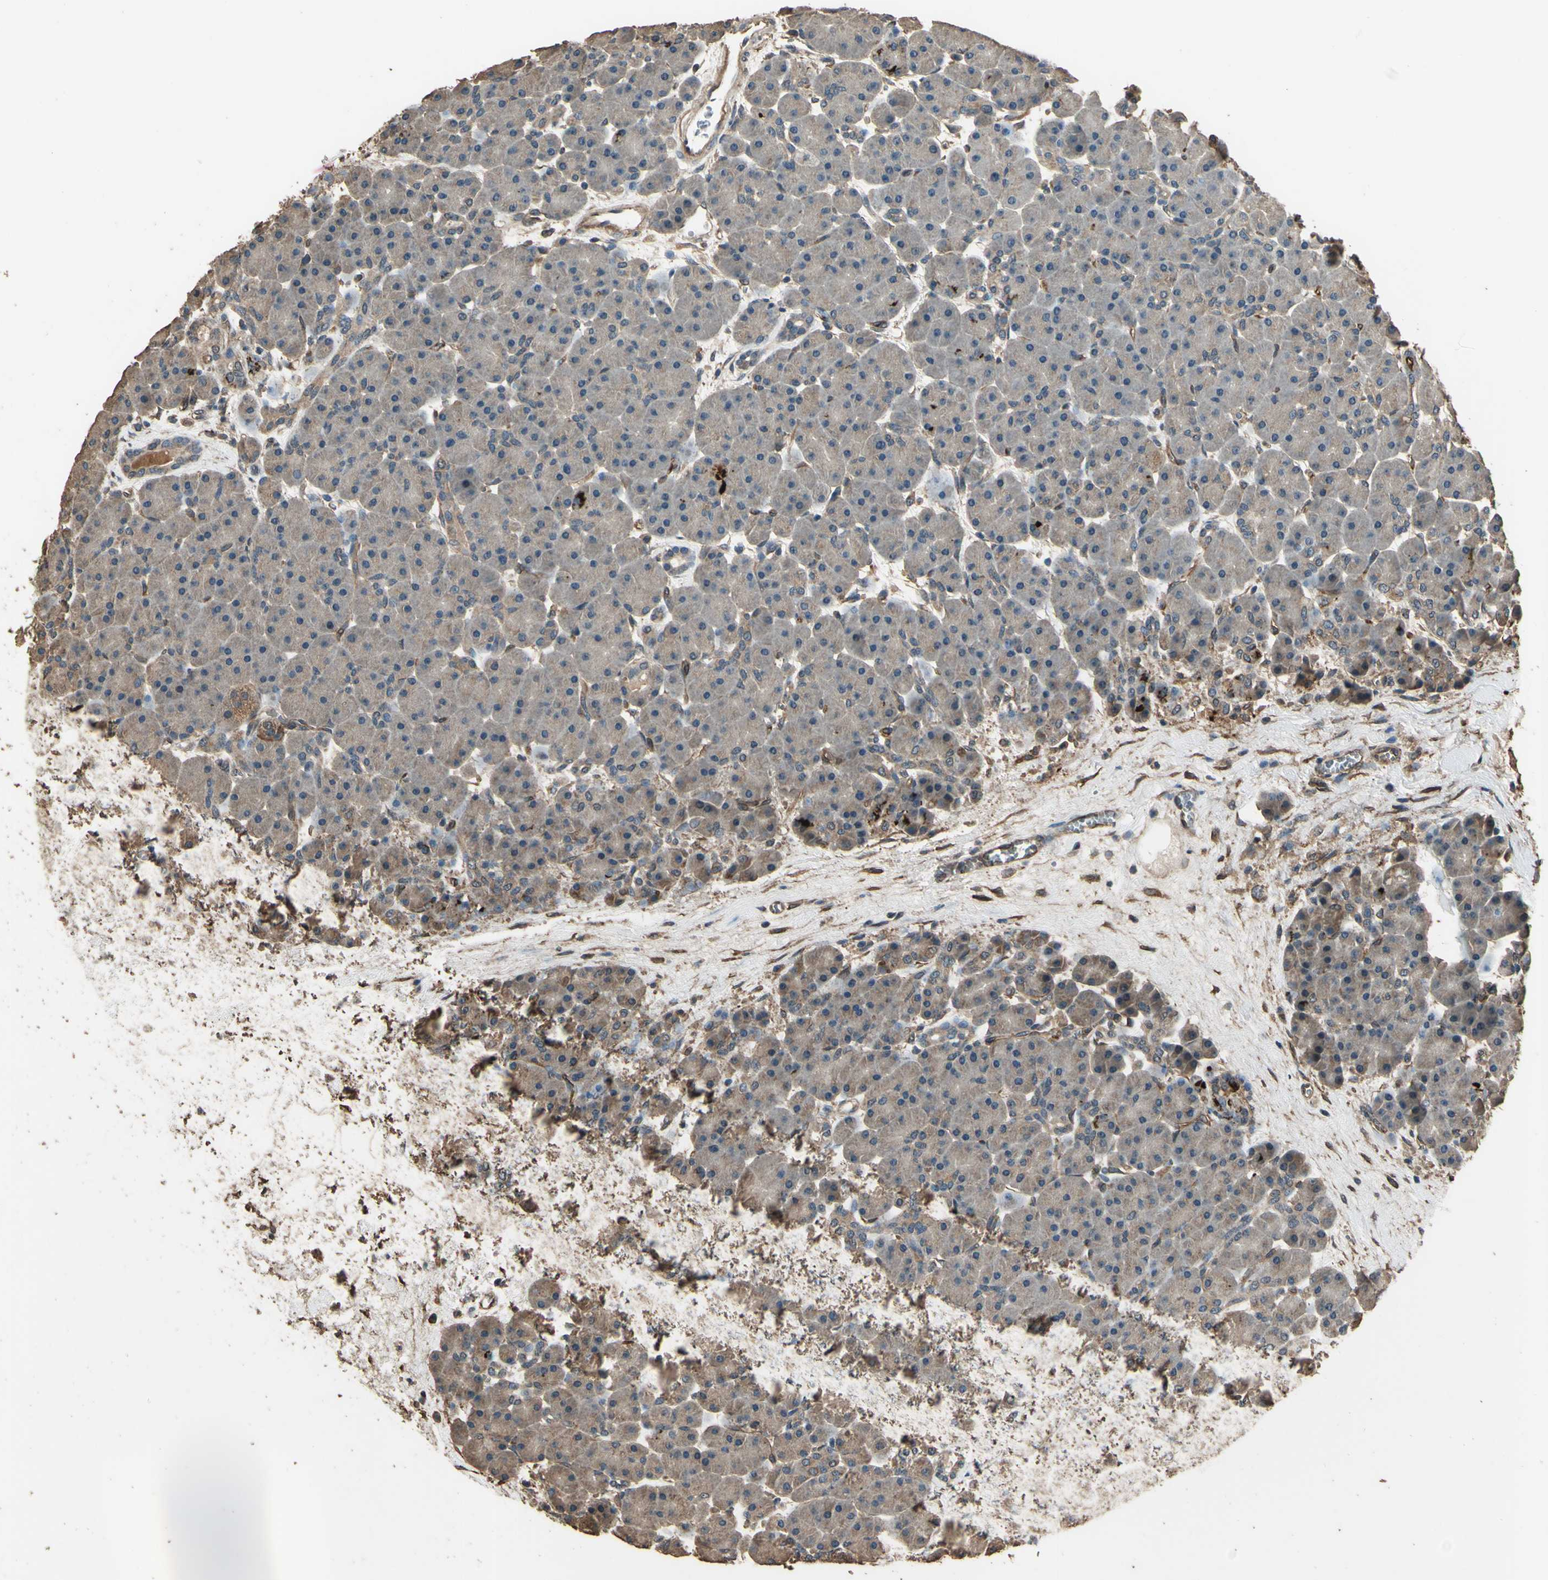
{"staining": {"intensity": "weak", "quantity": ">75%", "location": "cytoplasmic/membranous"}, "tissue": "pancreas", "cell_type": "Exocrine glandular cells", "image_type": "normal", "snomed": [{"axis": "morphology", "description": "Normal tissue, NOS"}, {"axis": "topography", "description": "Pancreas"}], "caption": "Immunohistochemistry photomicrograph of unremarkable pancreas: human pancreas stained using IHC reveals low levels of weak protein expression localized specifically in the cytoplasmic/membranous of exocrine glandular cells, appearing as a cytoplasmic/membranous brown color.", "gene": "TSPO", "patient": {"sex": "male", "age": 66}}